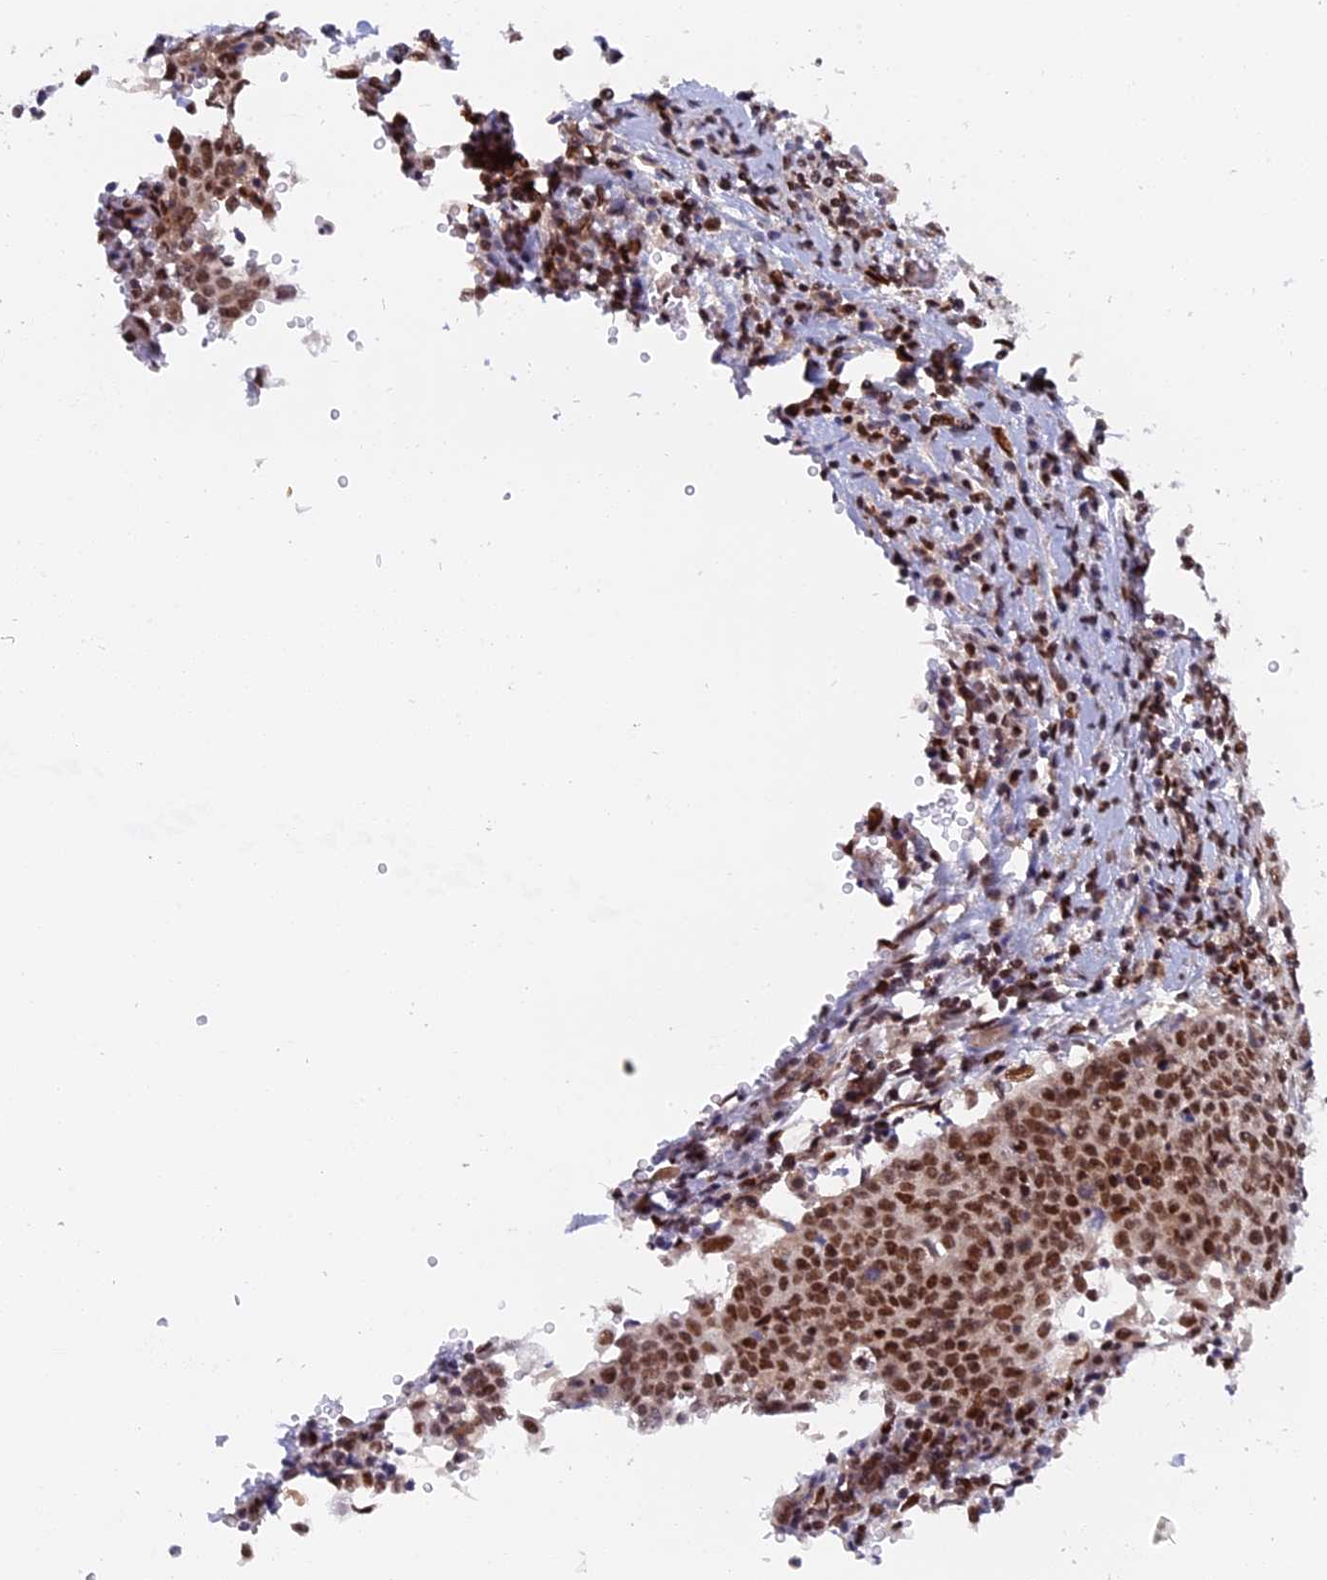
{"staining": {"intensity": "moderate", "quantity": ">75%", "location": "nuclear"}, "tissue": "cervical cancer", "cell_type": "Tumor cells", "image_type": "cancer", "snomed": [{"axis": "morphology", "description": "Squamous cell carcinoma, NOS"}, {"axis": "topography", "description": "Cervix"}], "caption": "Immunohistochemistry image of neoplastic tissue: human cervical cancer (squamous cell carcinoma) stained using immunohistochemistry shows medium levels of moderate protein expression localized specifically in the nuclear of tumor cells, appearing as a nuclear brown color.", "gene": "RAMAC", "patient": {"sex": "female", "age": 48}}